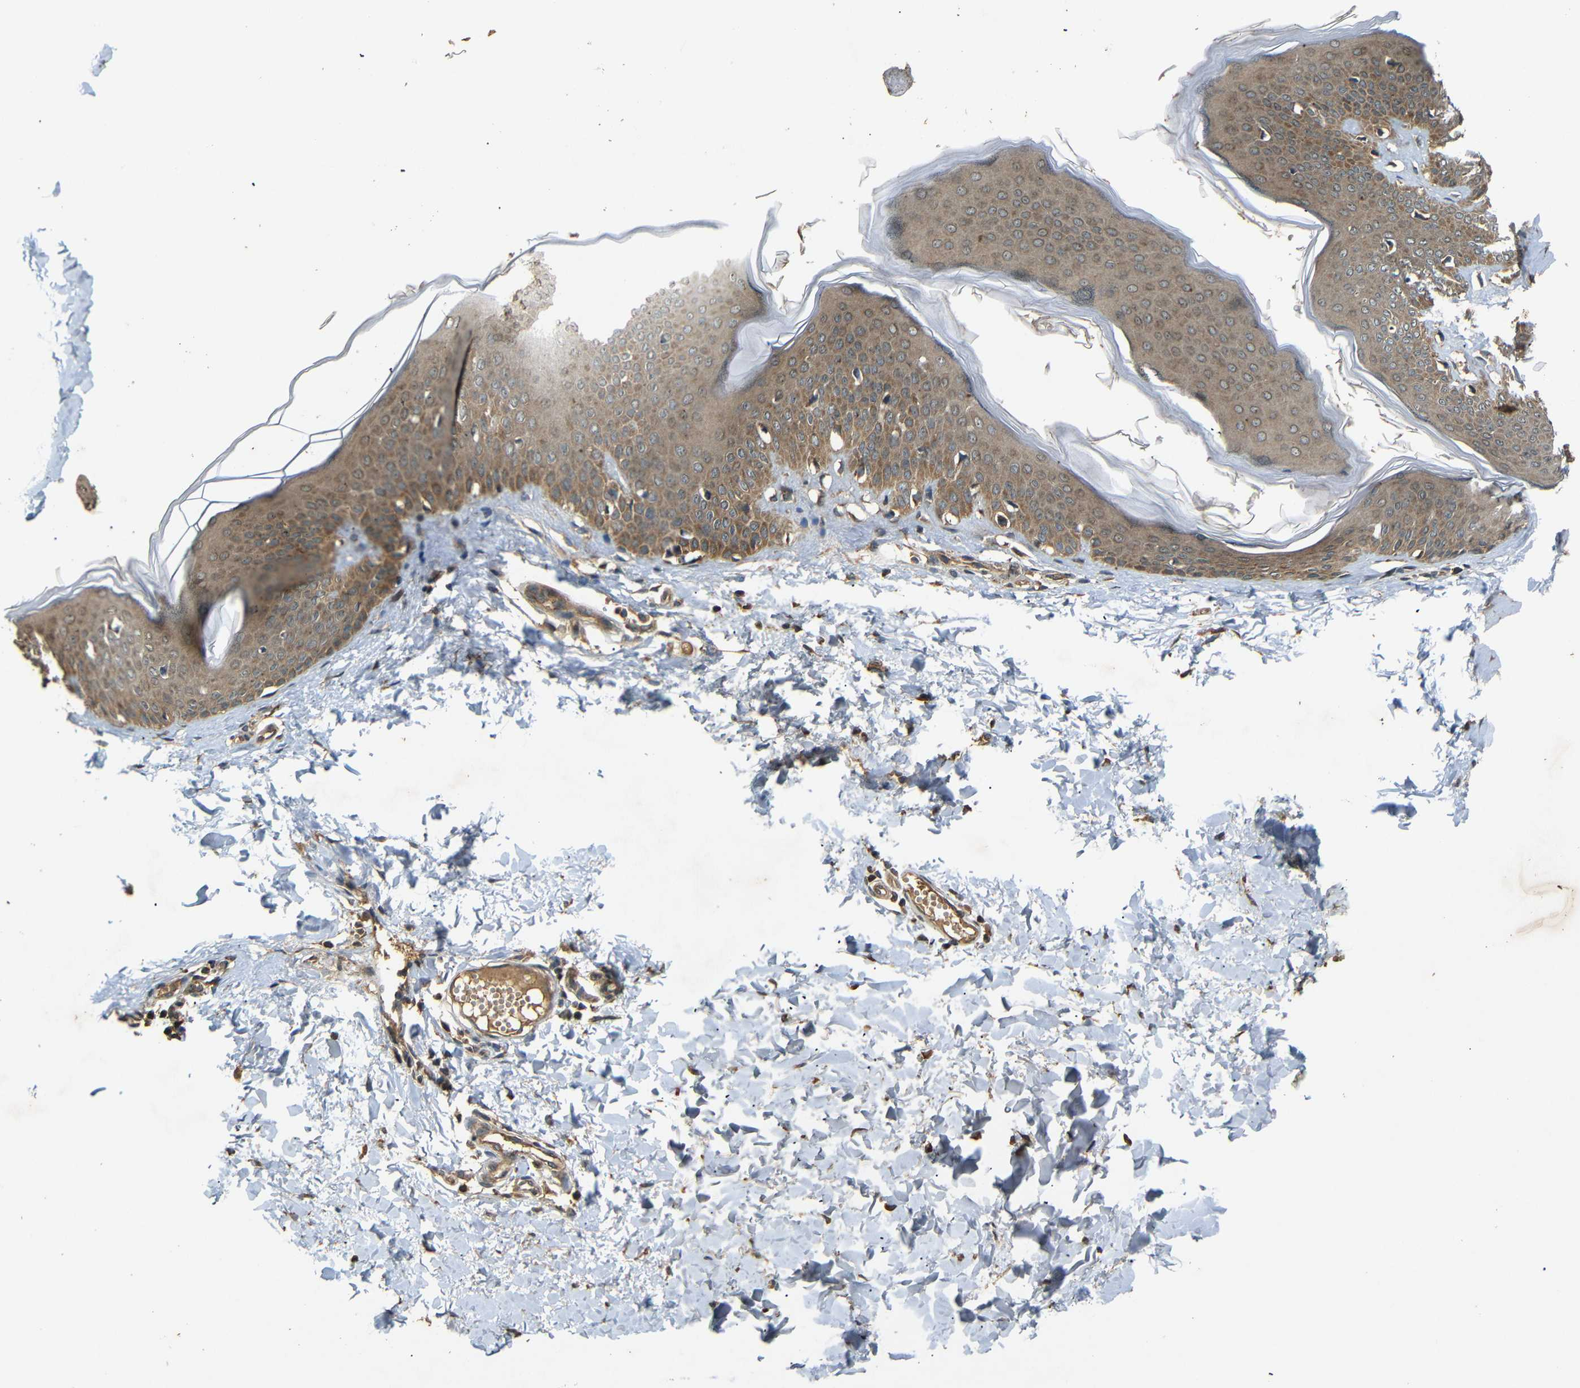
{"staining": {"intensity": "moderate", "quantity": "25%-75%", "location": "cytoplasmic/membranous"}, "tissue": "skin", "cell_type": "Fibroblasts", "image_type": "normal", "snomed": [{"axis": "morphology", "description": "Normal tissue, NOS"}, {"axis": "topography", "description": "Skin"}], "caption": "Immunohistochemistry histopathology image of normal skin: human skin stained using immunohistochemistry (IHC) displays medium levels of moderate protein expression localized specifically in the cytoplasmic/membranous of fibroblasts, appearing as a cytoplasmic/membranous brown color.", "gene": "TANK", "patient": {"sex": "female", "age": 17}}